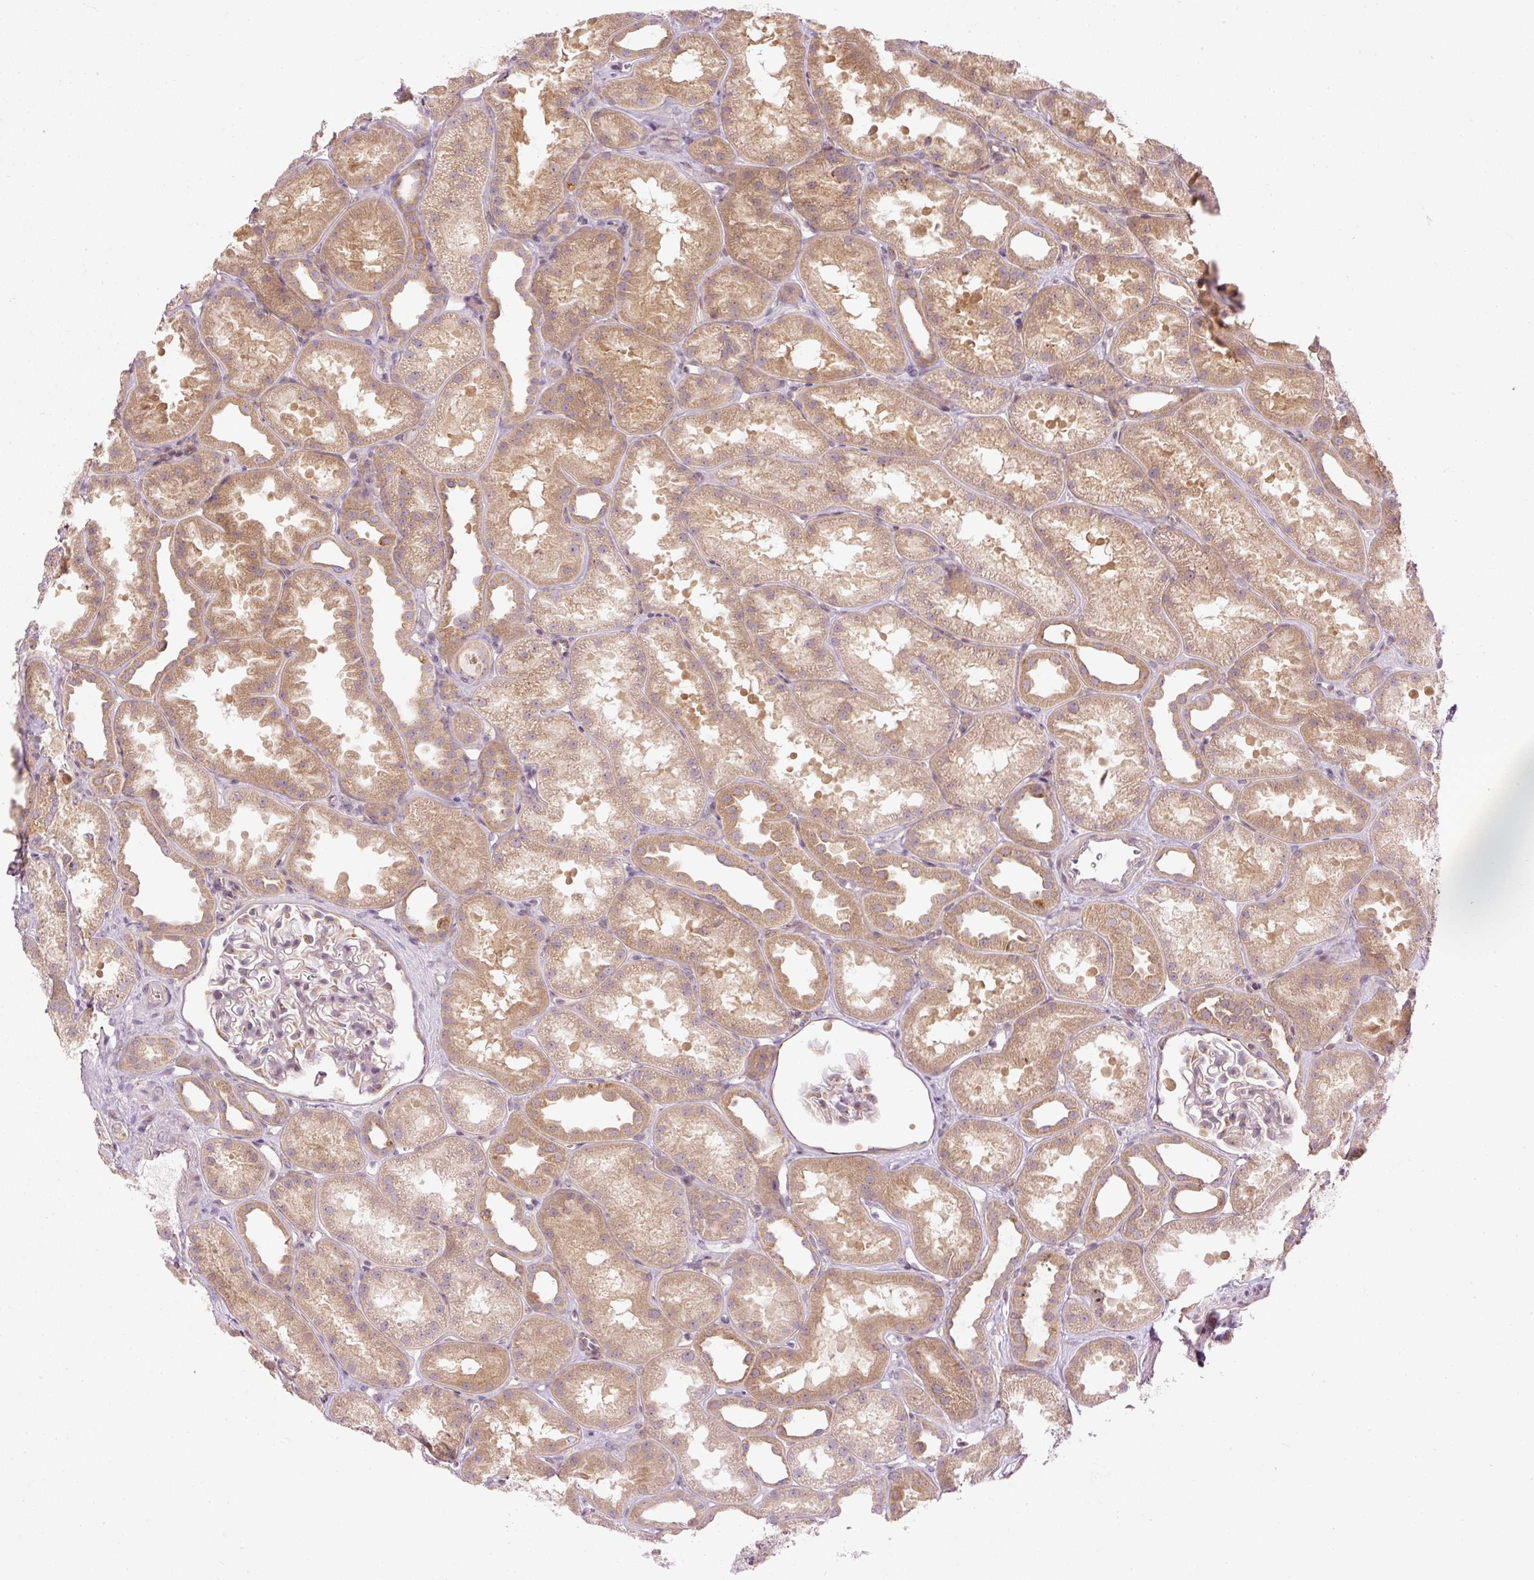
{"staining": {"intensity": "moderate", "quantity": "25%-75%", "location": "cytoplasmic/membranous"}, "tissue": "kidney", "cell_type": "Cells in glomeruli", "image_type": "normal", "snomed": [{"axis": "morphology", "description": "Normal tissue, NOS"}, {"axis": "topography", "description": "Kidney"}], "caption": "High-magnification brightfield microscopy of normal kidney stained with DAB (3,3'-diaminobenzidine) (brown) and counterstained with hematoxylin (blue). cells in glomeruli exhibit moderate cytoplasmic/membranous positivity is appreciated in about25%-75% of cells. Using DAB (brown) and hematoxylin (blue) stains, captured at high magnification using brightfield microscopy.", "gene": "MZT2A", "patient": {"sex": "male", "age": 61}}